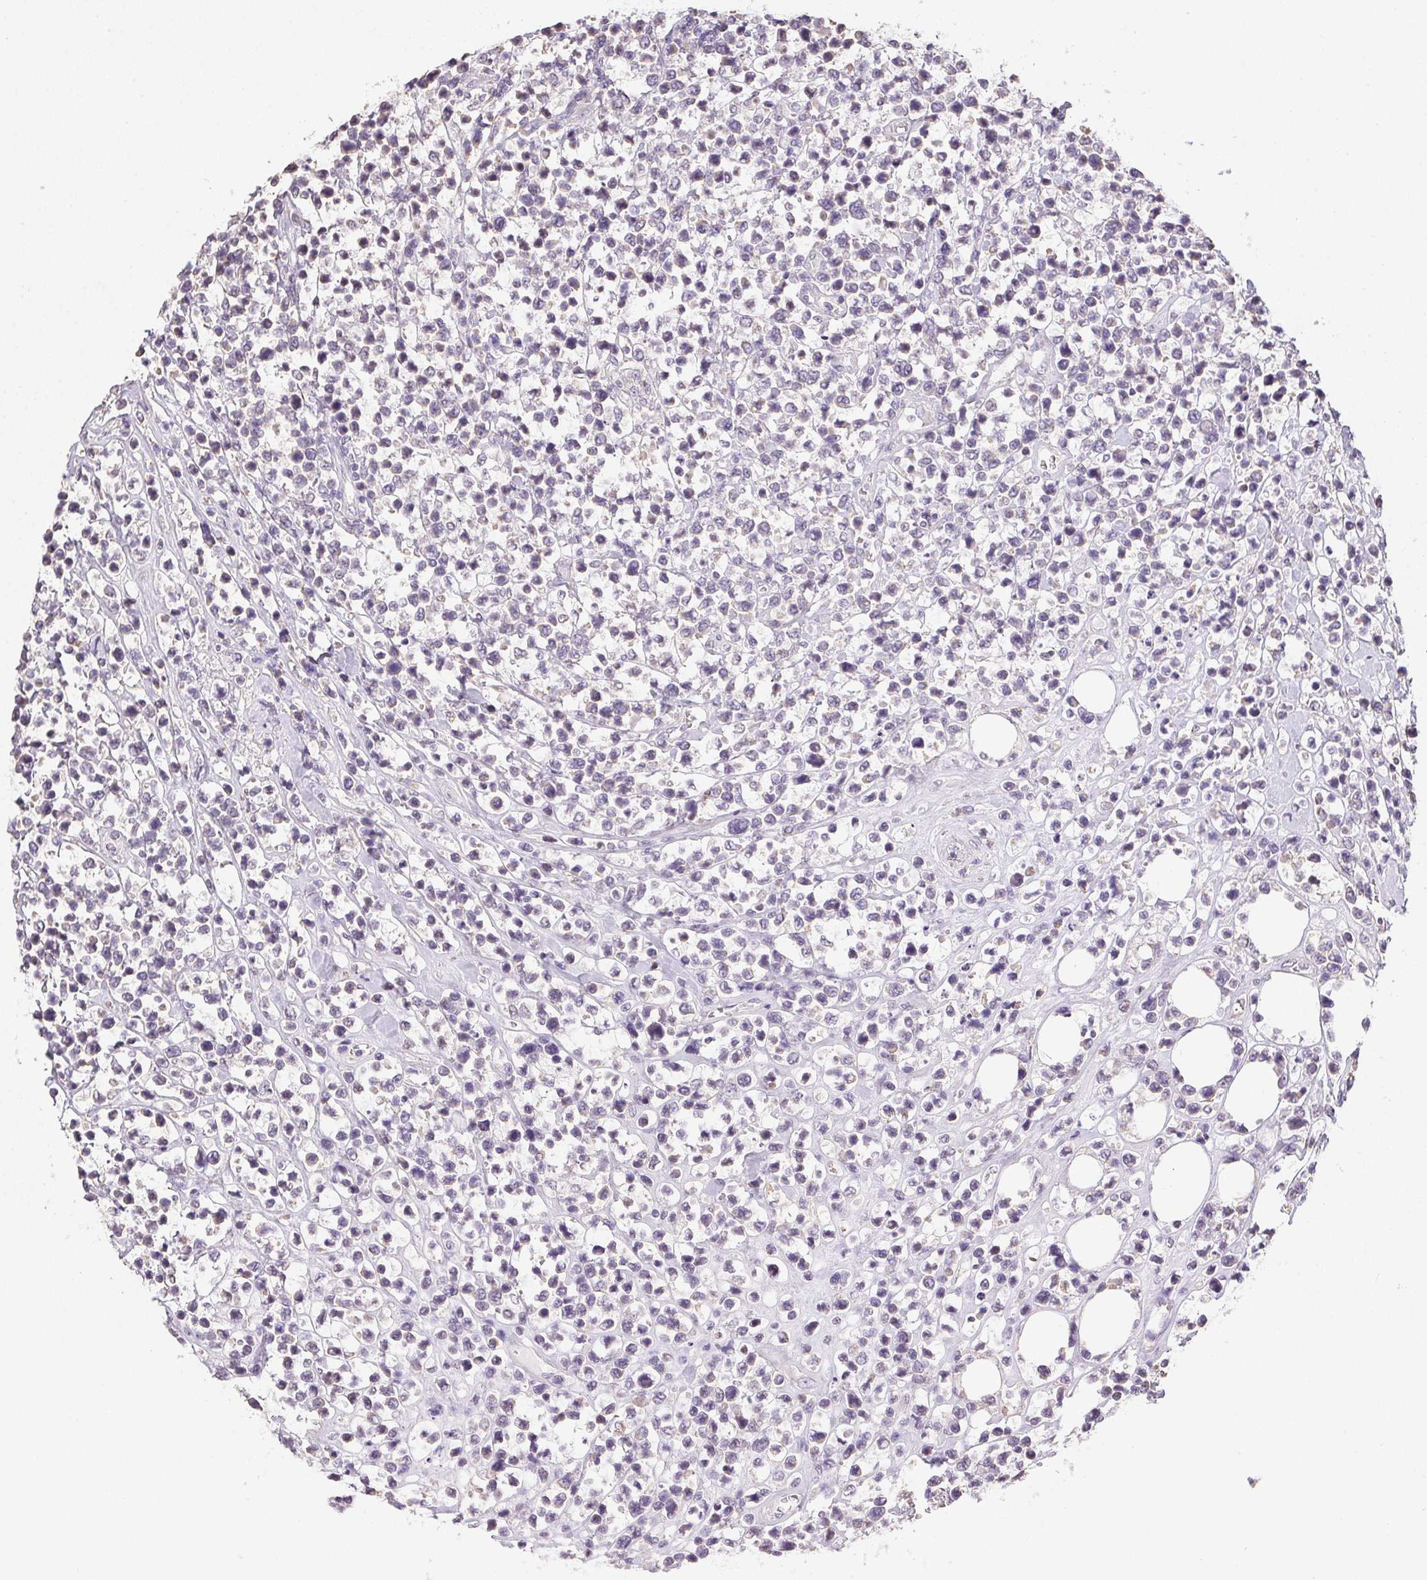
{"staining": {"intensity": "negative", "quantity": "none", "location": "none"}, "tissue": "lymphoma", "cell_type": "Tumor cells", "image_type": "cancer", "snomed": [{"axis": "morphology", "description": "Malignant lymphoma, non-Hodgkin's type, High grade"}, {"axis": "topography", "description": "Soft tissue"}], "caption": "Protein analysis of high-grade malignant lymphoma, non-Hodgkin's type reveals no significant staining in tumor cells.", "gene": "SPACA9", "patient": {"sex": "female", "age": 56}}